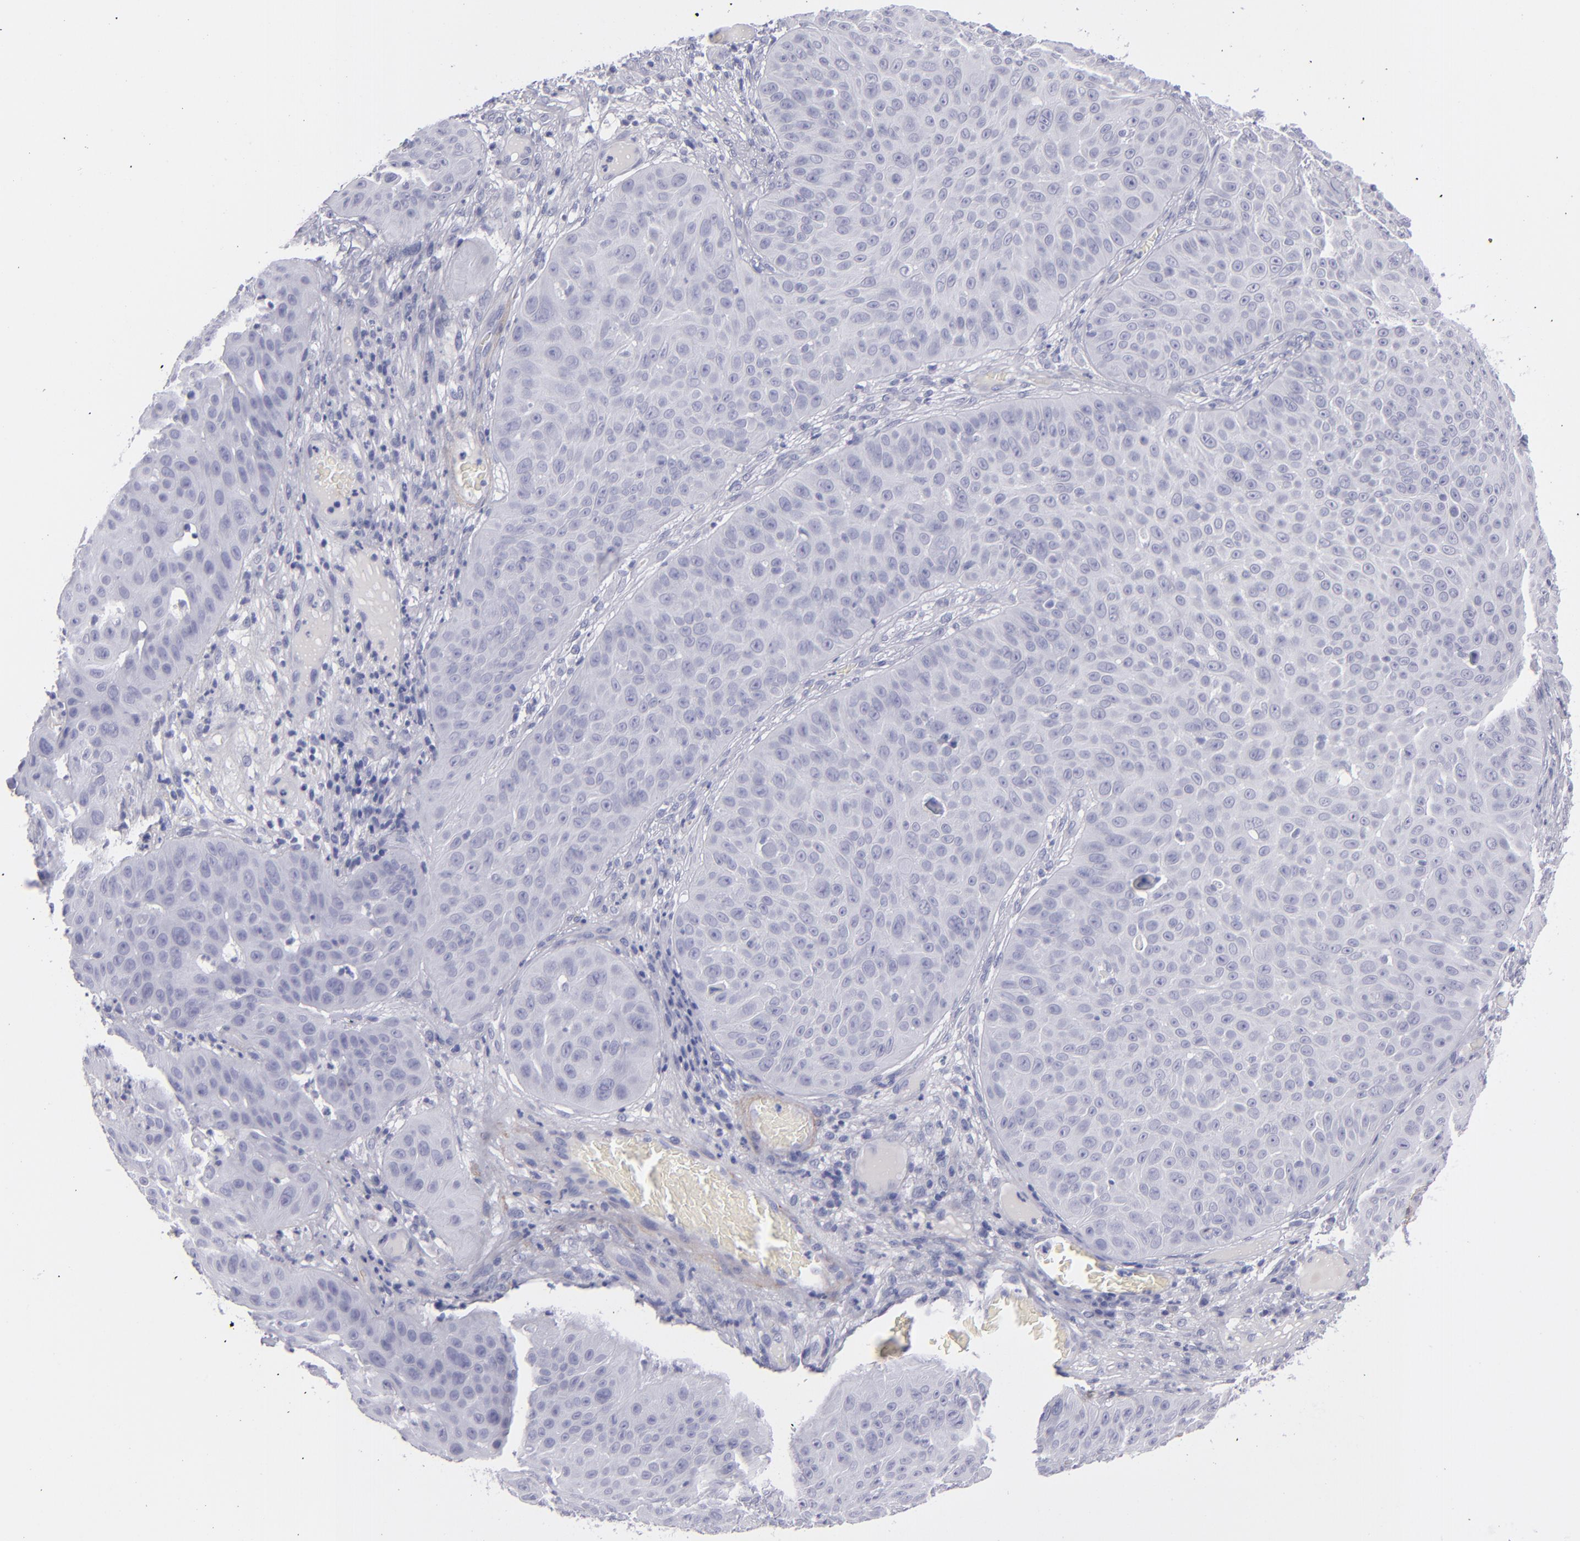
{"staining": {"intensity": "negative", "quantity": "none", "location": "none"}, "tissue": "skin cancer", "cell_type": "Tumor cells", "image_type": "cancer", "snomed": [{"axis": "morphology", "description": "Squamous cell carcinoma, NOS"}, {"axis": "topography", "description": "Skin"}], "caption": "Immunohistochemistry (IHC) histopathology image of human skin squamous cell carcinoma stained for a protein (brown), which shows no positivity in tumor cells.", "gene": "MYH11", "patient": {"sex": "male", "age": 82}}